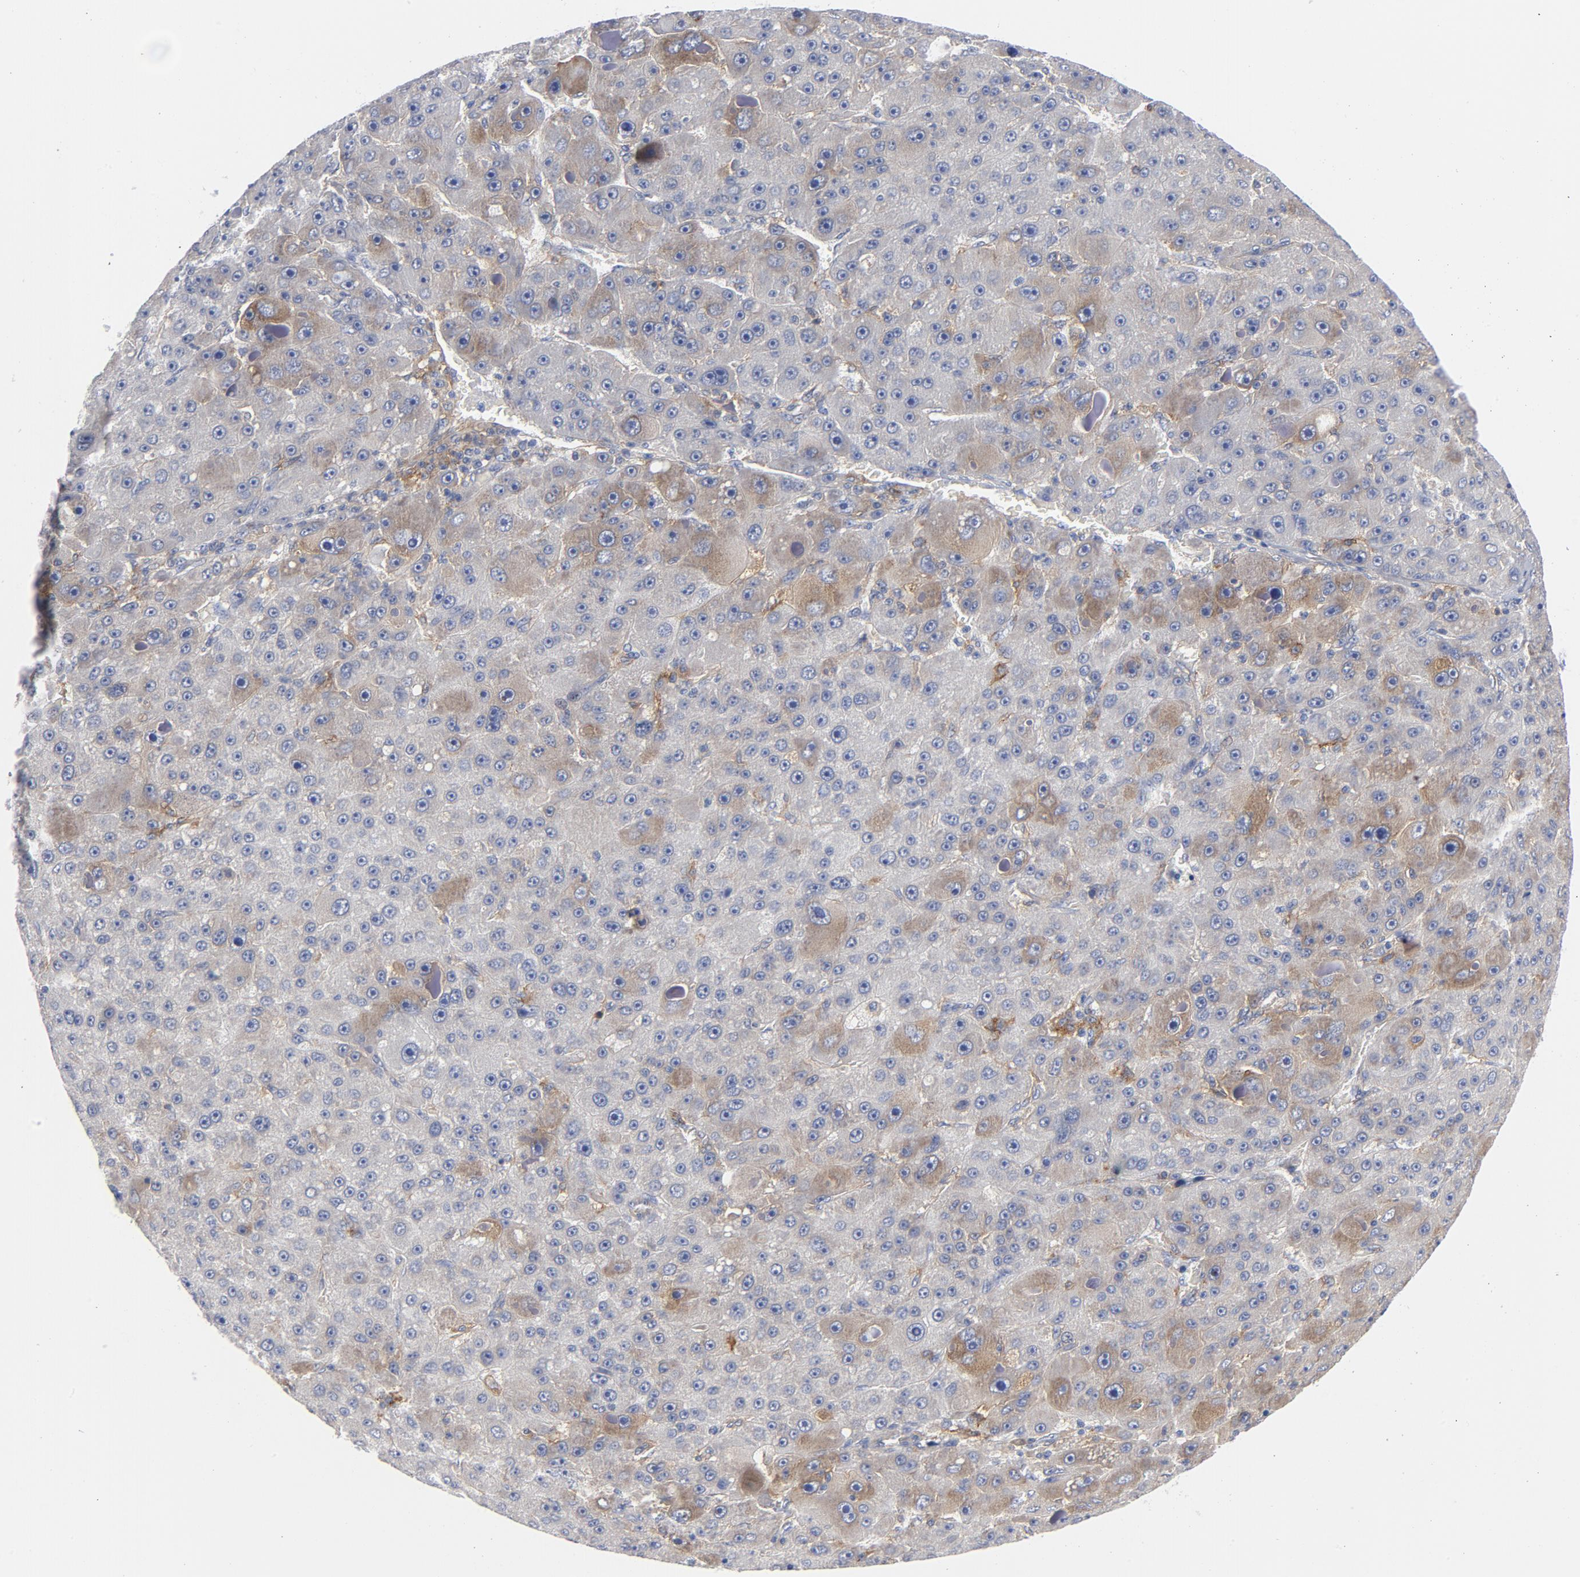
{"staining": {"intensity": "moderate", "quantity": "25%-75%", "location": "cytoplasmic/membranous"}, "tissue": "liver cancer", "cell_type": "Tumor cells", "image_type": "cancer", "snomed": [{"axis": "morphology", "description": "Carcinoma, Hepatocellular, NOS"}, {"axis": "topography", "description": "Liver"}], "caption": "Immunohistochemistry (DAB) staining of human liver cancer shows moderate cytoplasmic/membranous protein expression in approximately 25%-75% of tumor cells.", "gene": "CD86", "patient": {"sex": "male", "age": 76}}